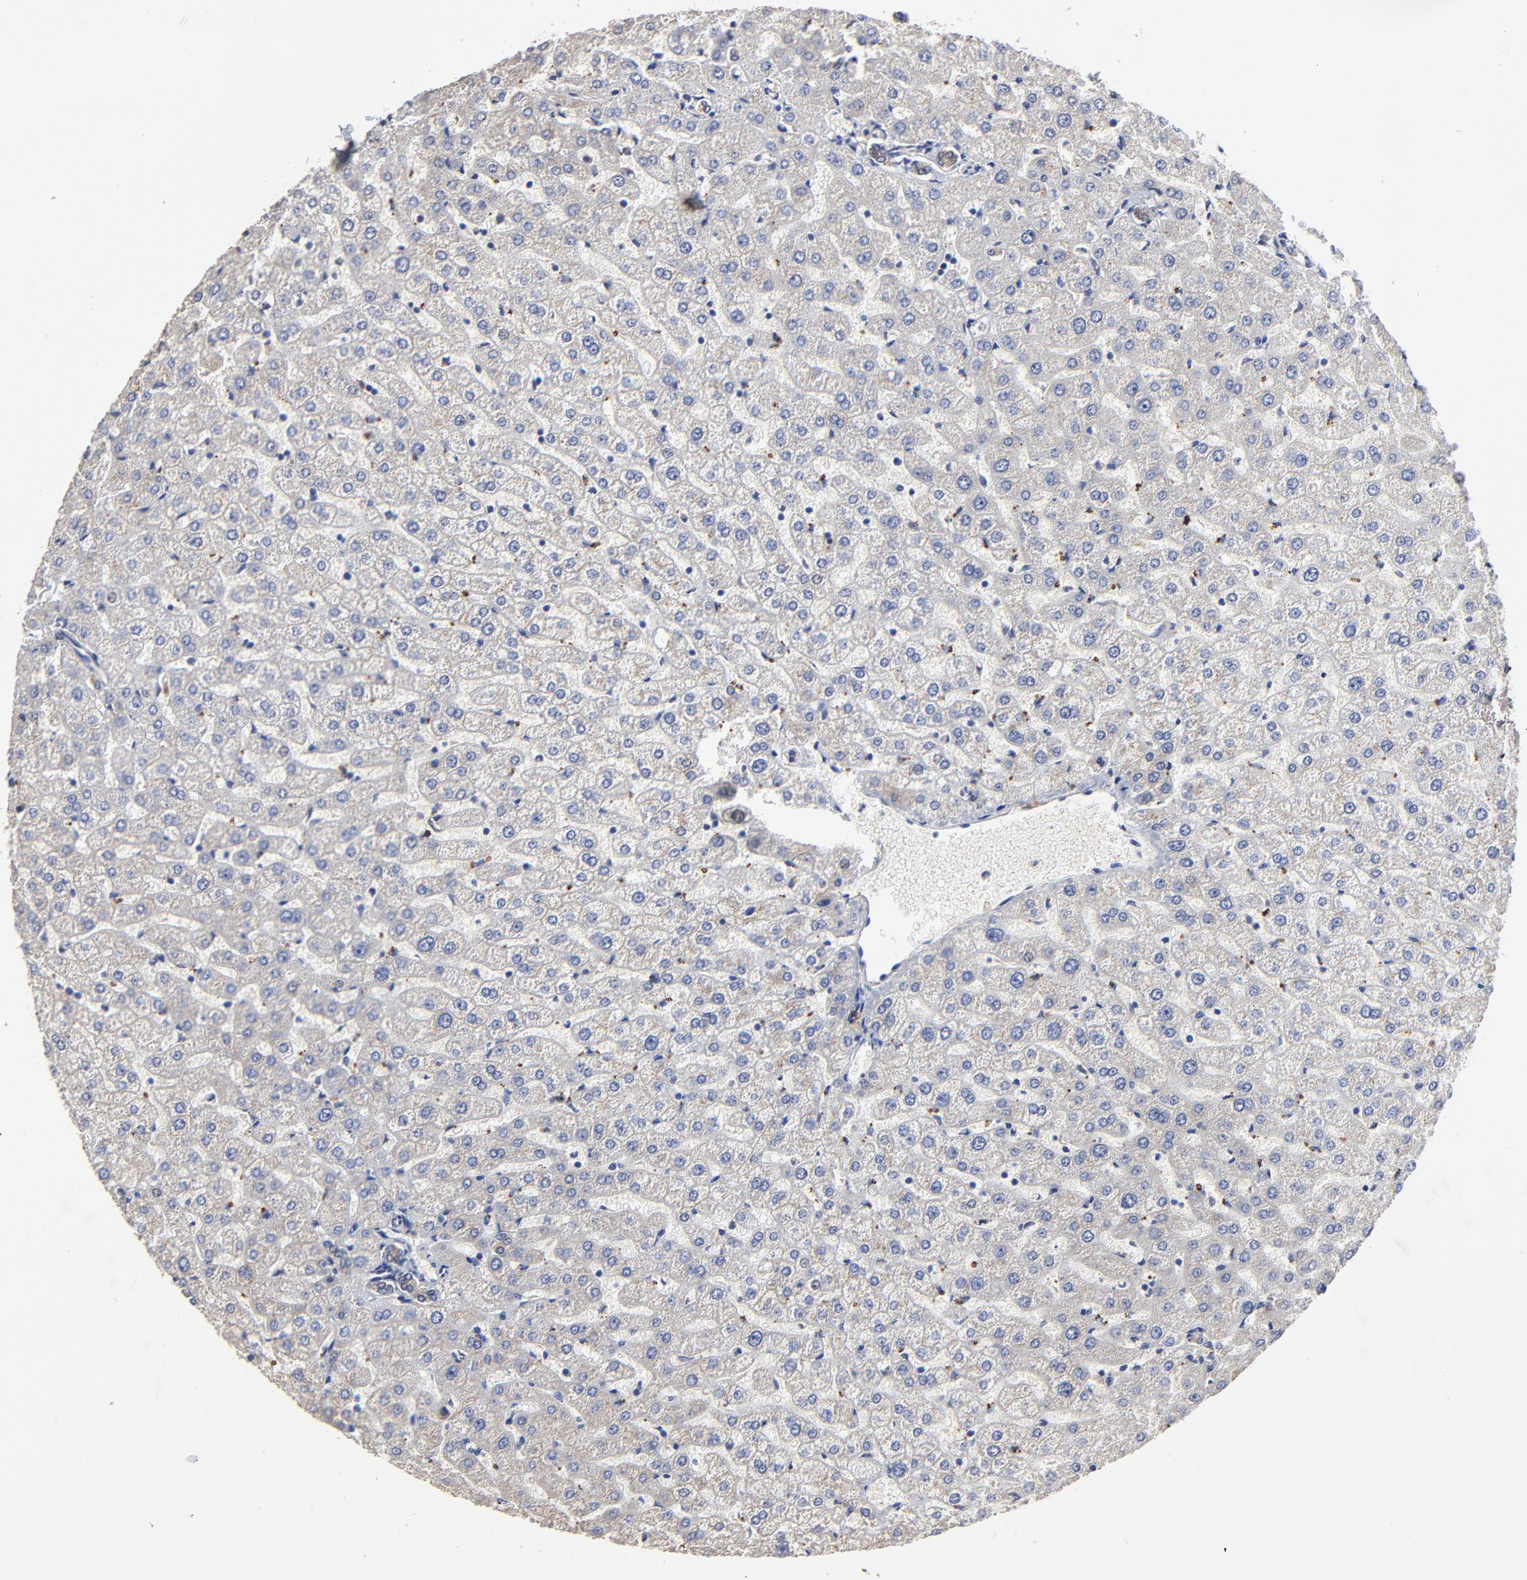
{"staining": {"intensity": "weak", "quantity": ">75%", "location": "cytoplasmic/membranous"}, "tissue": "liver", "cell_type": "Cholangiocytes", "image_type": "normal", "snomed": [{"axis": "morphology", "description": "Normal tissue, NOS"}, {"axis": "morphology", "description": "Fibrosis, NOS"}, {"axis": "topography", "description": "Liver"}], "caption": "Protein analysis of unremarkable liver exhibits weak cytoplasmic/membranous positivity in about >75% of cholangiocytes.", "gene": "LGALS3", "patient": {"sex": "female", "age": 29}}